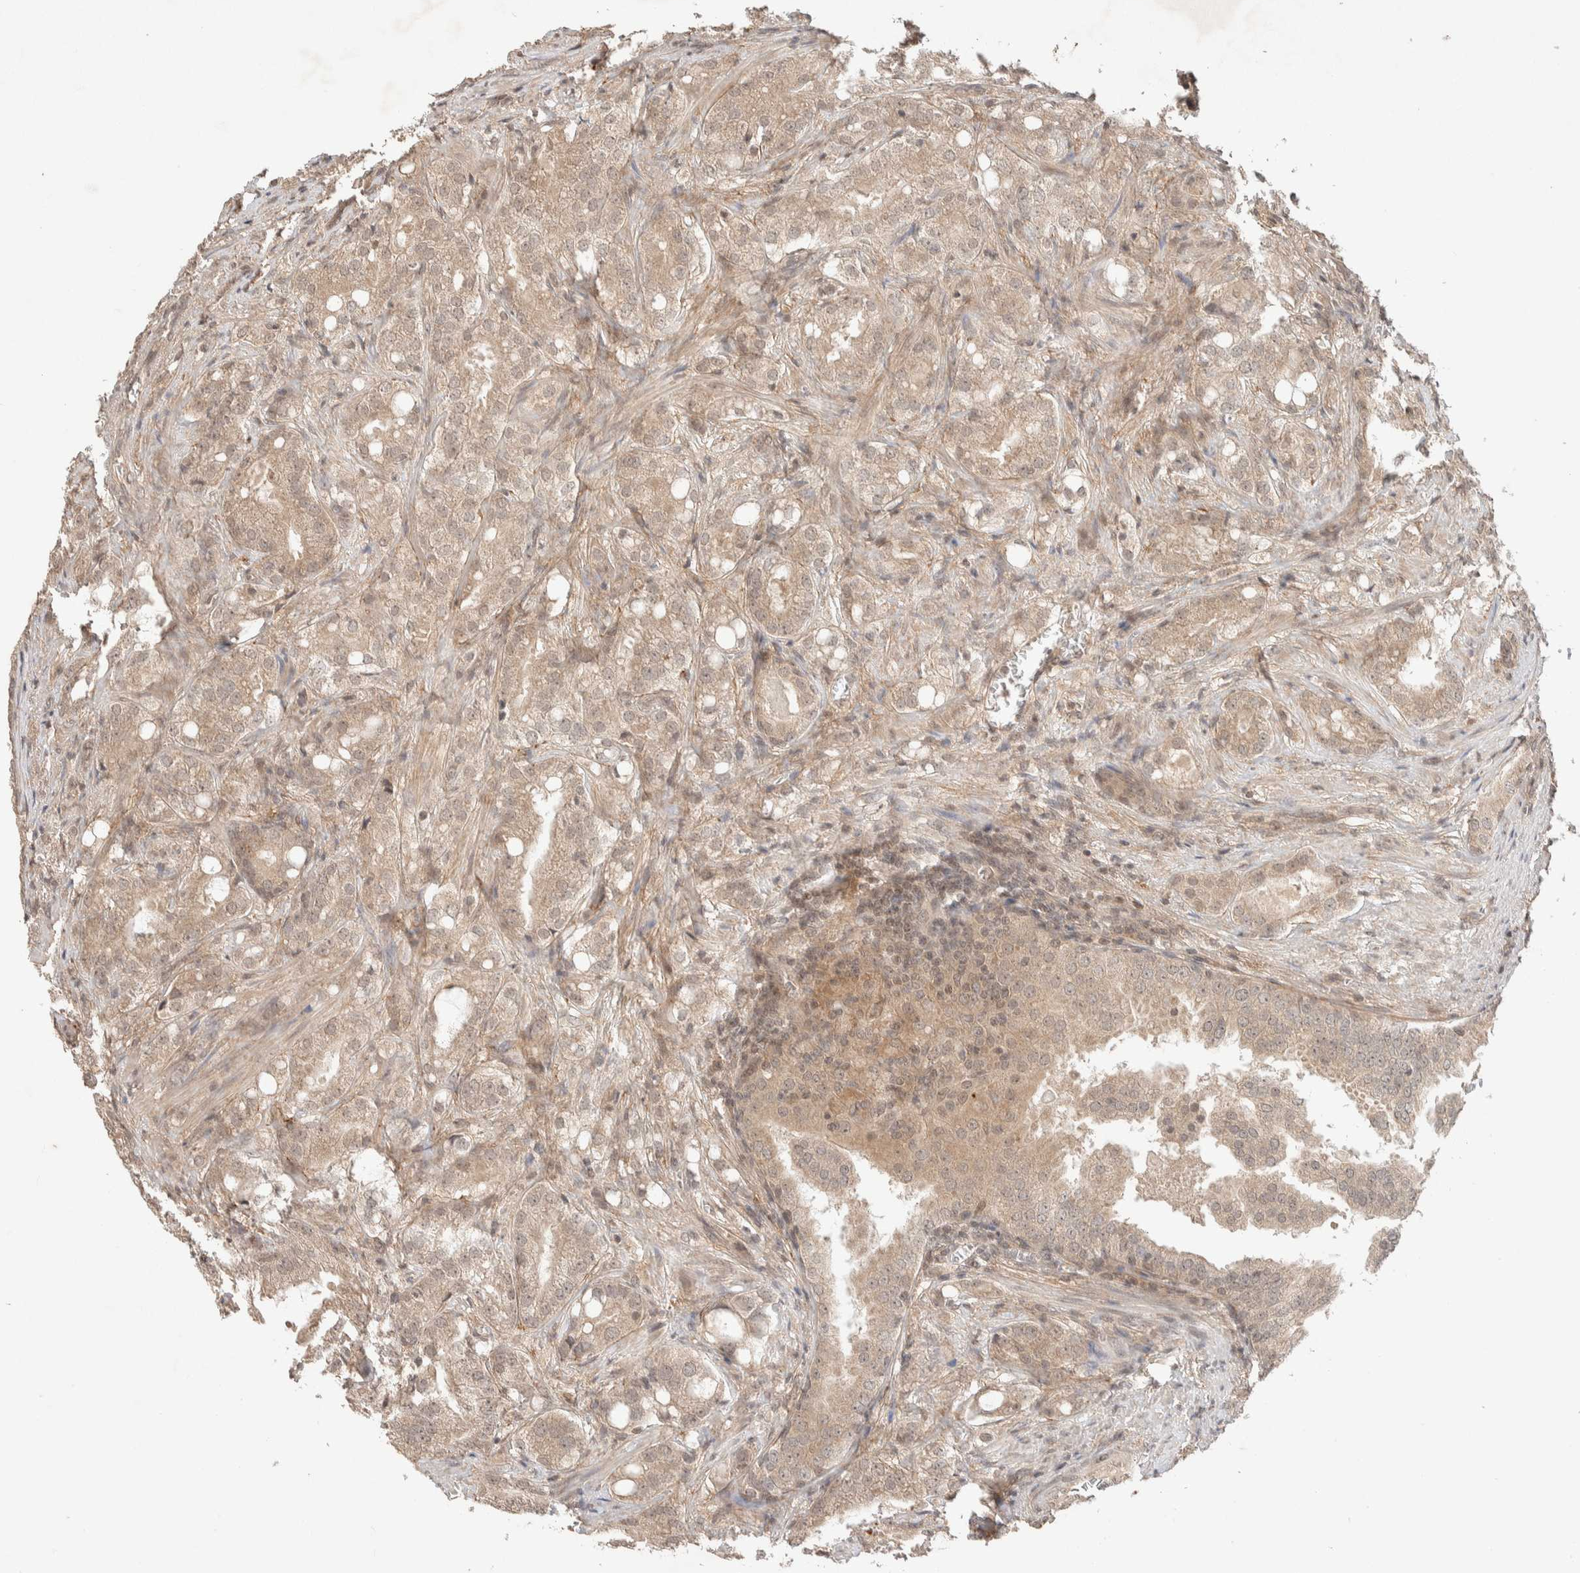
{"staining": {"intensity": "weak", "quantity": "<25%", "location": "cytoplasmic/membranous,nuclear"}, "tissue": "prostate cancer", "cell_type": "Tumor cells", "image_type": "cancer", "snomed": [{"axis": "morphology", "description": "Adenocarcinoma, High grade"}, {"axis": "topography", "description": "Prostate"}], "caption": "DAB (3,3'-diaminobenzidine) immunohistochemical staining of human prostate adenocarcinoma (high-grade) reveals no significant positivity in tumor cells.", "gene": "THRA", "patient": {"sex": "male", "age": 64}}